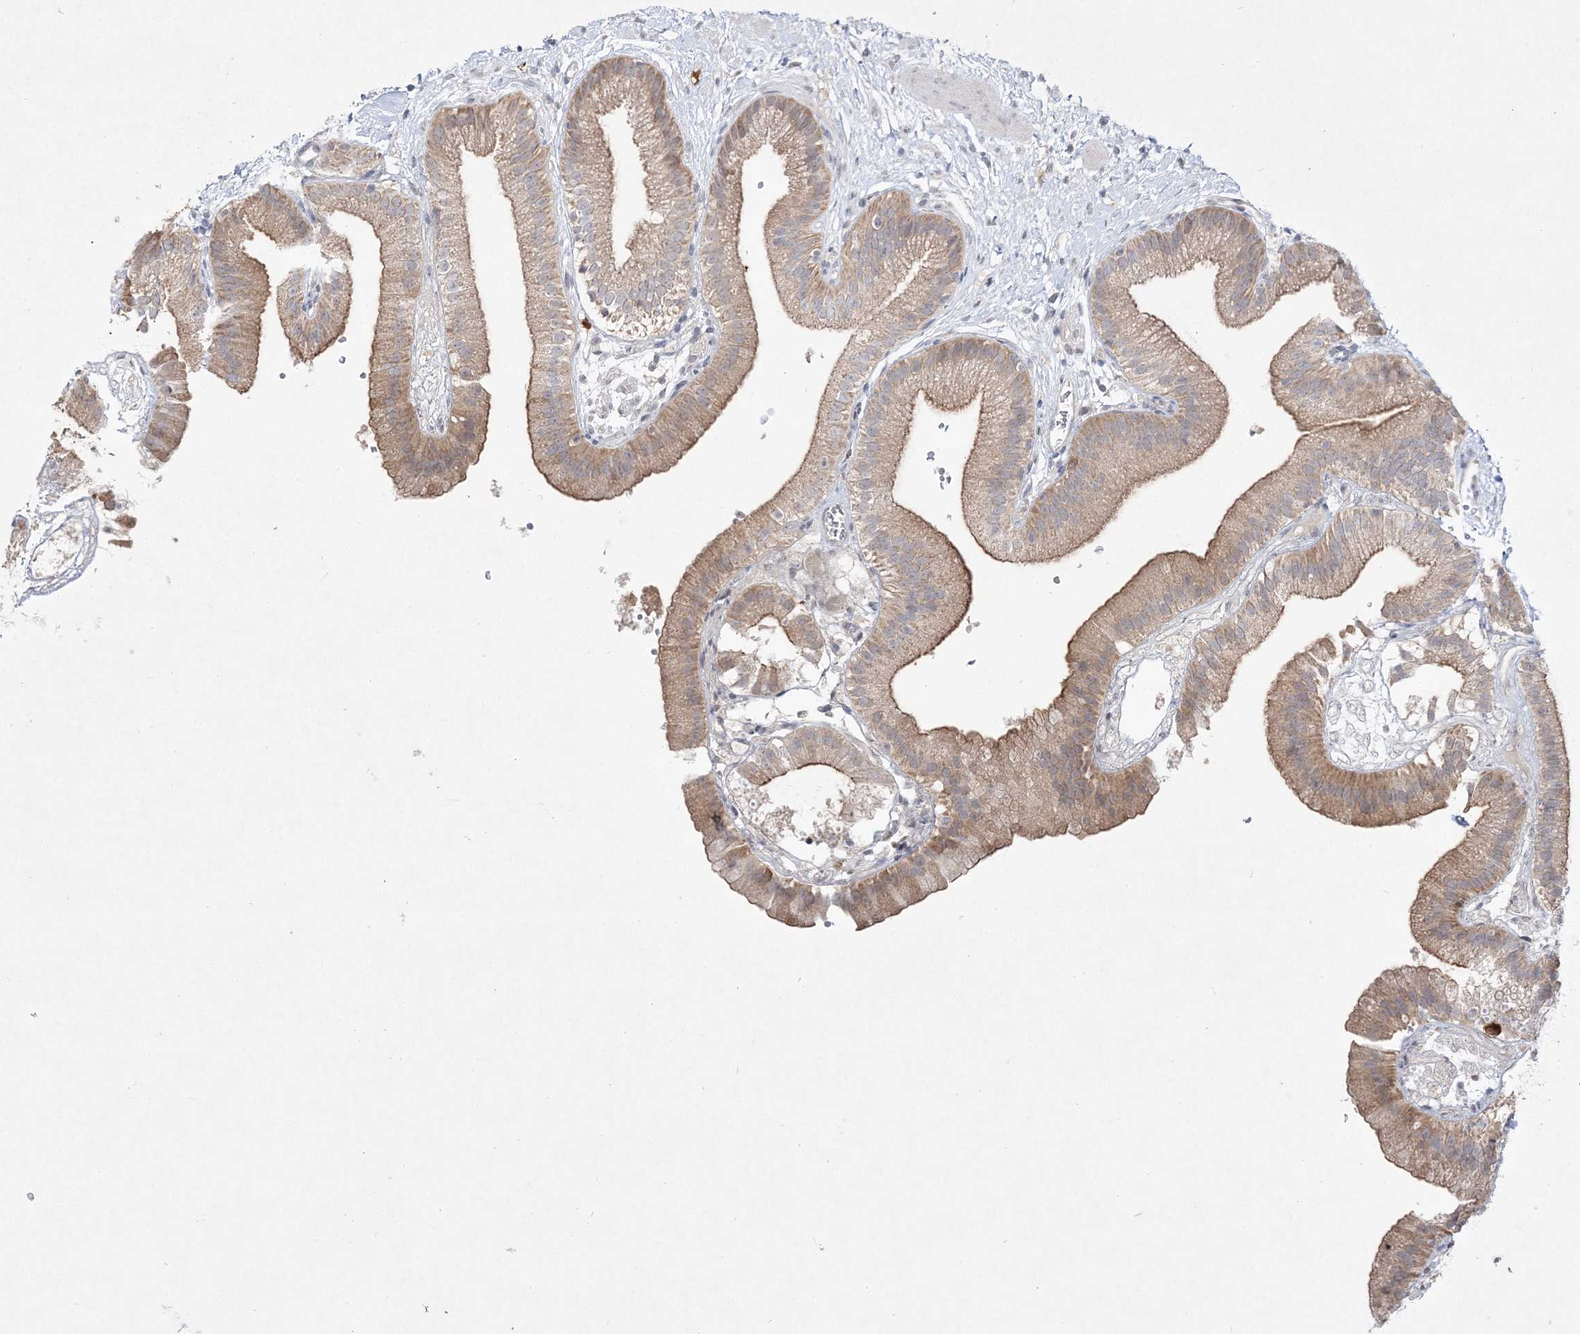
{"staining": {"intensity": "moderate", "quantity": ">75%", "location": "cytoplasmic/membranous"}, "tissue": "gallbladder", "cell_type": "Glandular cells", "image_type": "normal", "snomed": [{"axis": "morphology", "description": "Normal tissue, NOS"}, {"axis": "topography", "description": "Gallbladder"}], "caption": "A brown stain labels moderate cytoplasmic/membranous positivity of a protein in glandular cells of normal gallbladder.", "gene": "CLNK", "patient": {"sex": "male", "age": 55}}